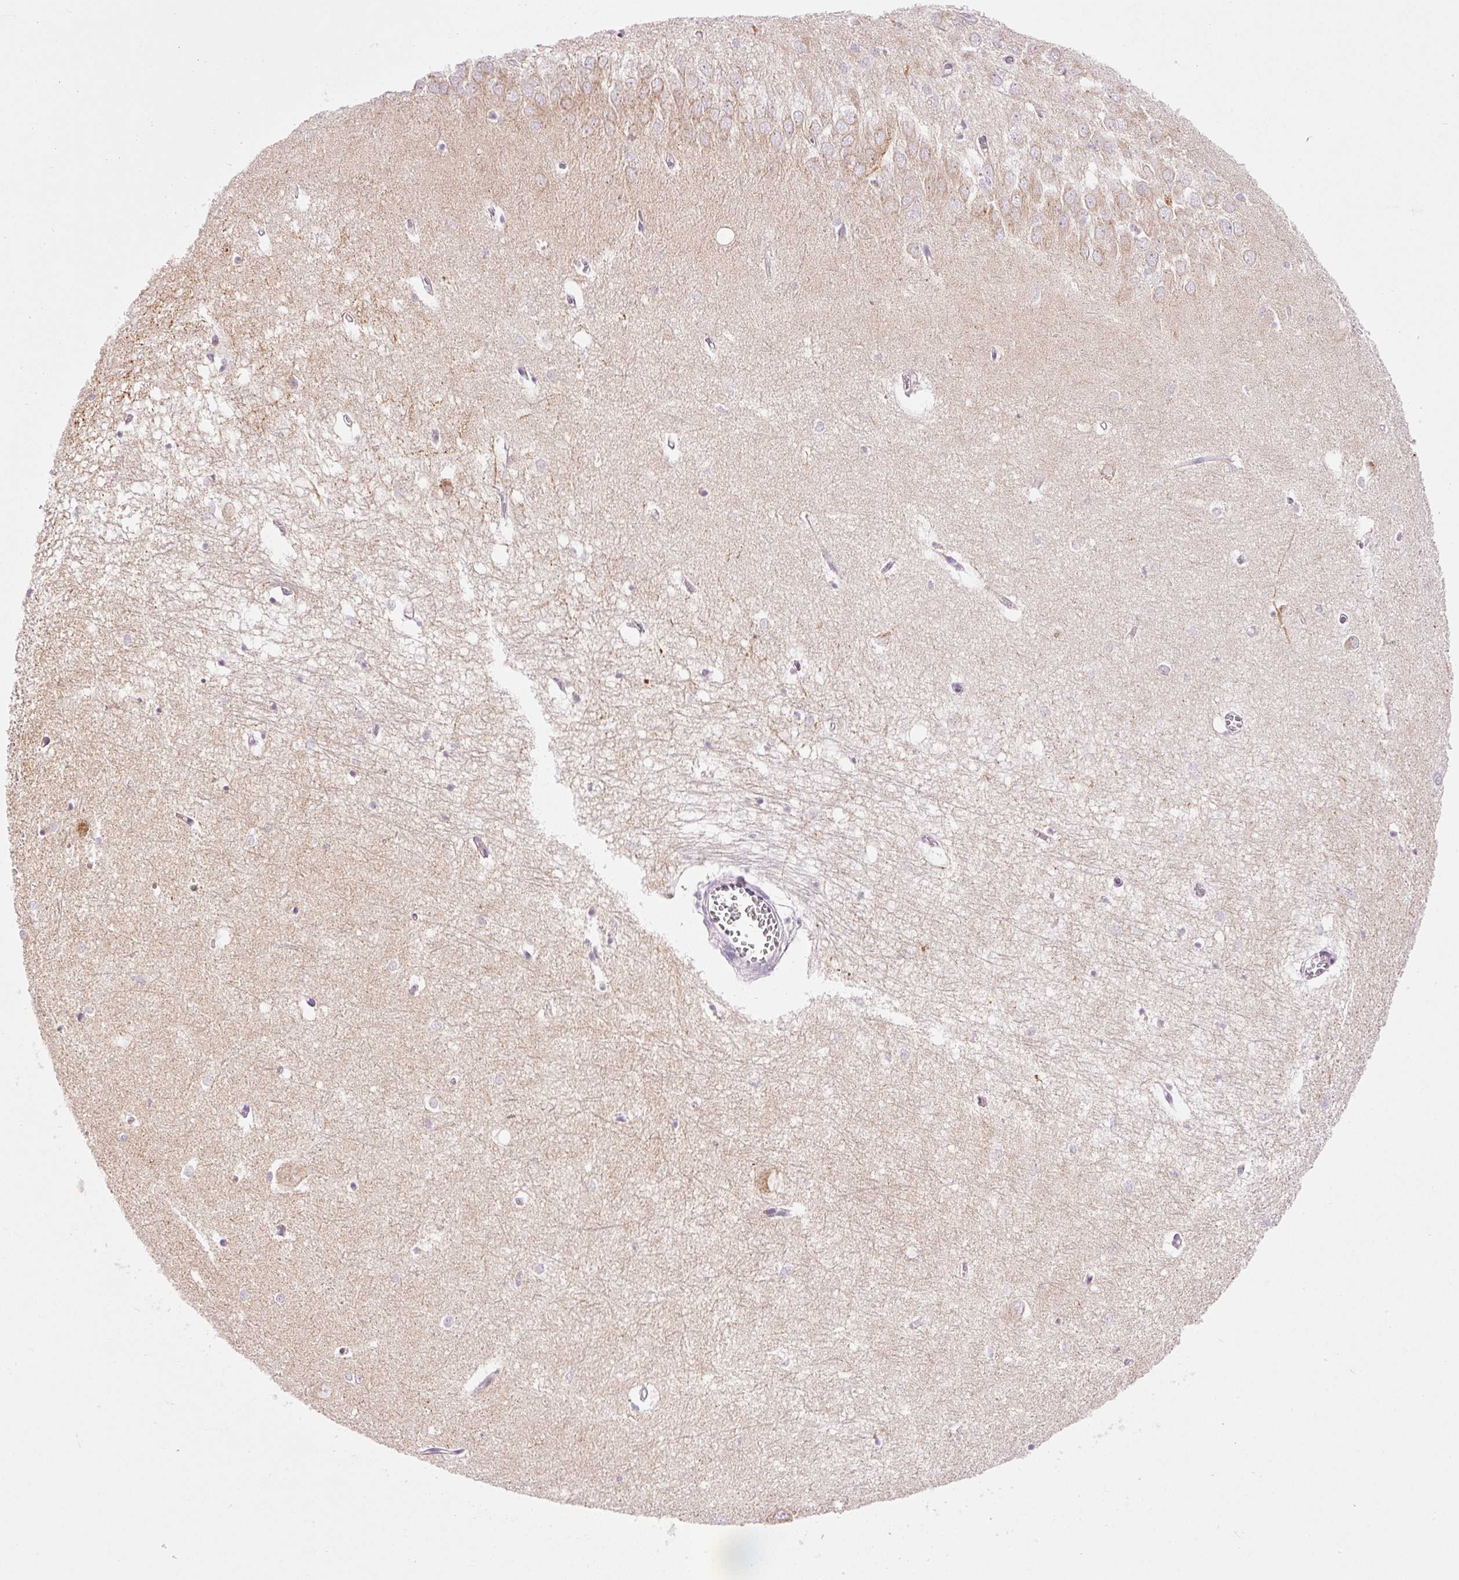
{"staining": {"intensity": "negative", "quantity": "none", "location": "none"}, "tissue": "hippocampus", "cell_type": "Glial cells", "image_type": "normal", "snomed": [{"axis": "morphology", "description": "Normal tissue, NOS"}, {"axis": "topography", "description": "Hippocampus"}], "caption": "There is no significant positivity in glial cells of hippocampus.", "gene": "CARD16", "patient": {"sex": "female", "age": 64}}